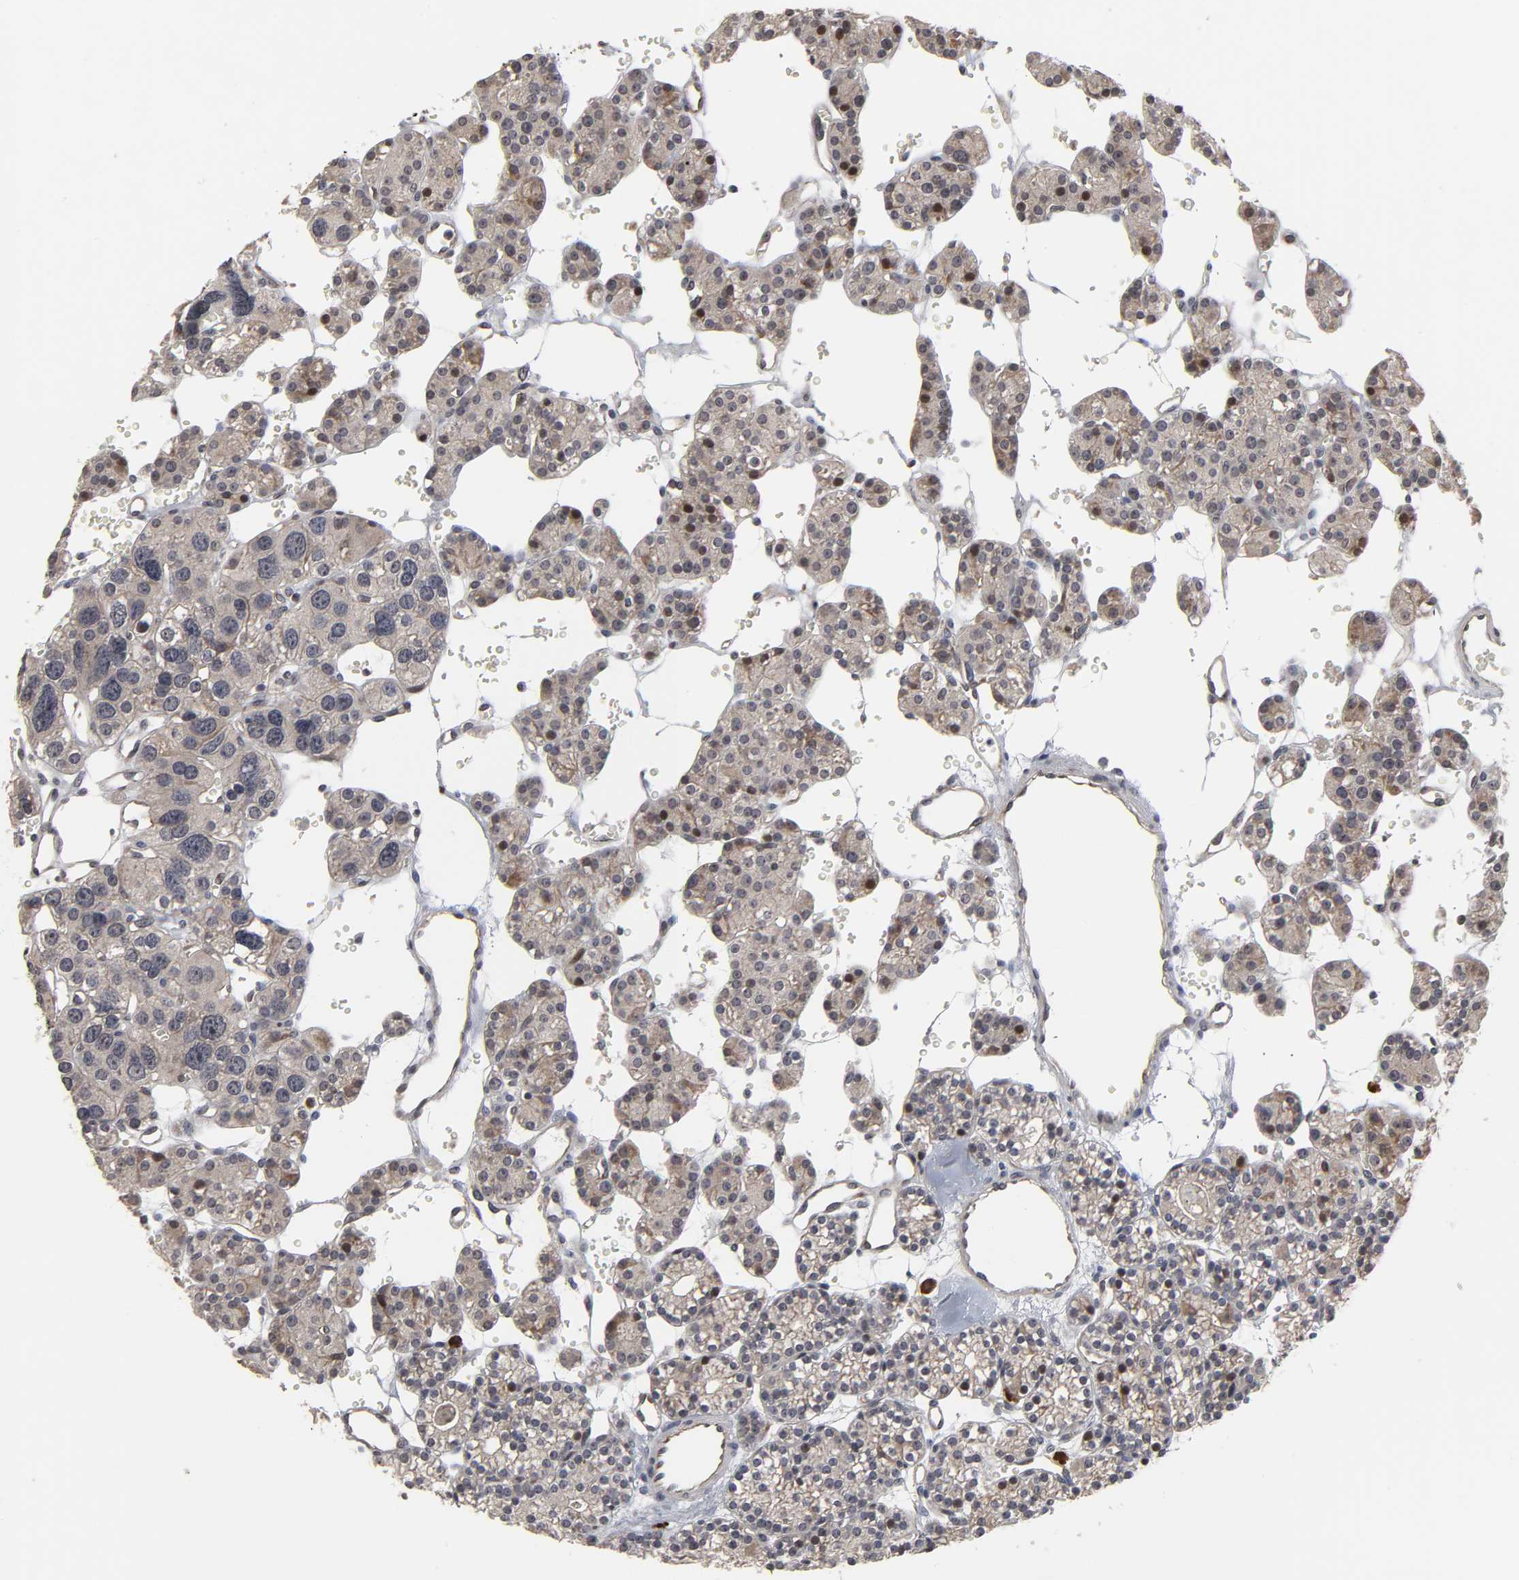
{"staining": {"intensity": "strong", "quantity": ">75%", "location": "cytoplasmic/membranous,nuclear"}, "tissue": "parathyroid gland", "cell_type": "Glandular cells", "image_type": "normal", "snomed": [{"axis": "morphology", "description": "Normal tissue, NOS"}, {"axis": "topography", "description": "Parathyroid gland"}], "caption": "This is an image of immunohistochemistry (IHC) staining of unremarkable parathyroid gland, which shows strong positivity in the cytoplasmic/membranous,nuclear of glandular cells.", "gene": "HNF4A", "patient": {"sex": "female", "age": 64}}